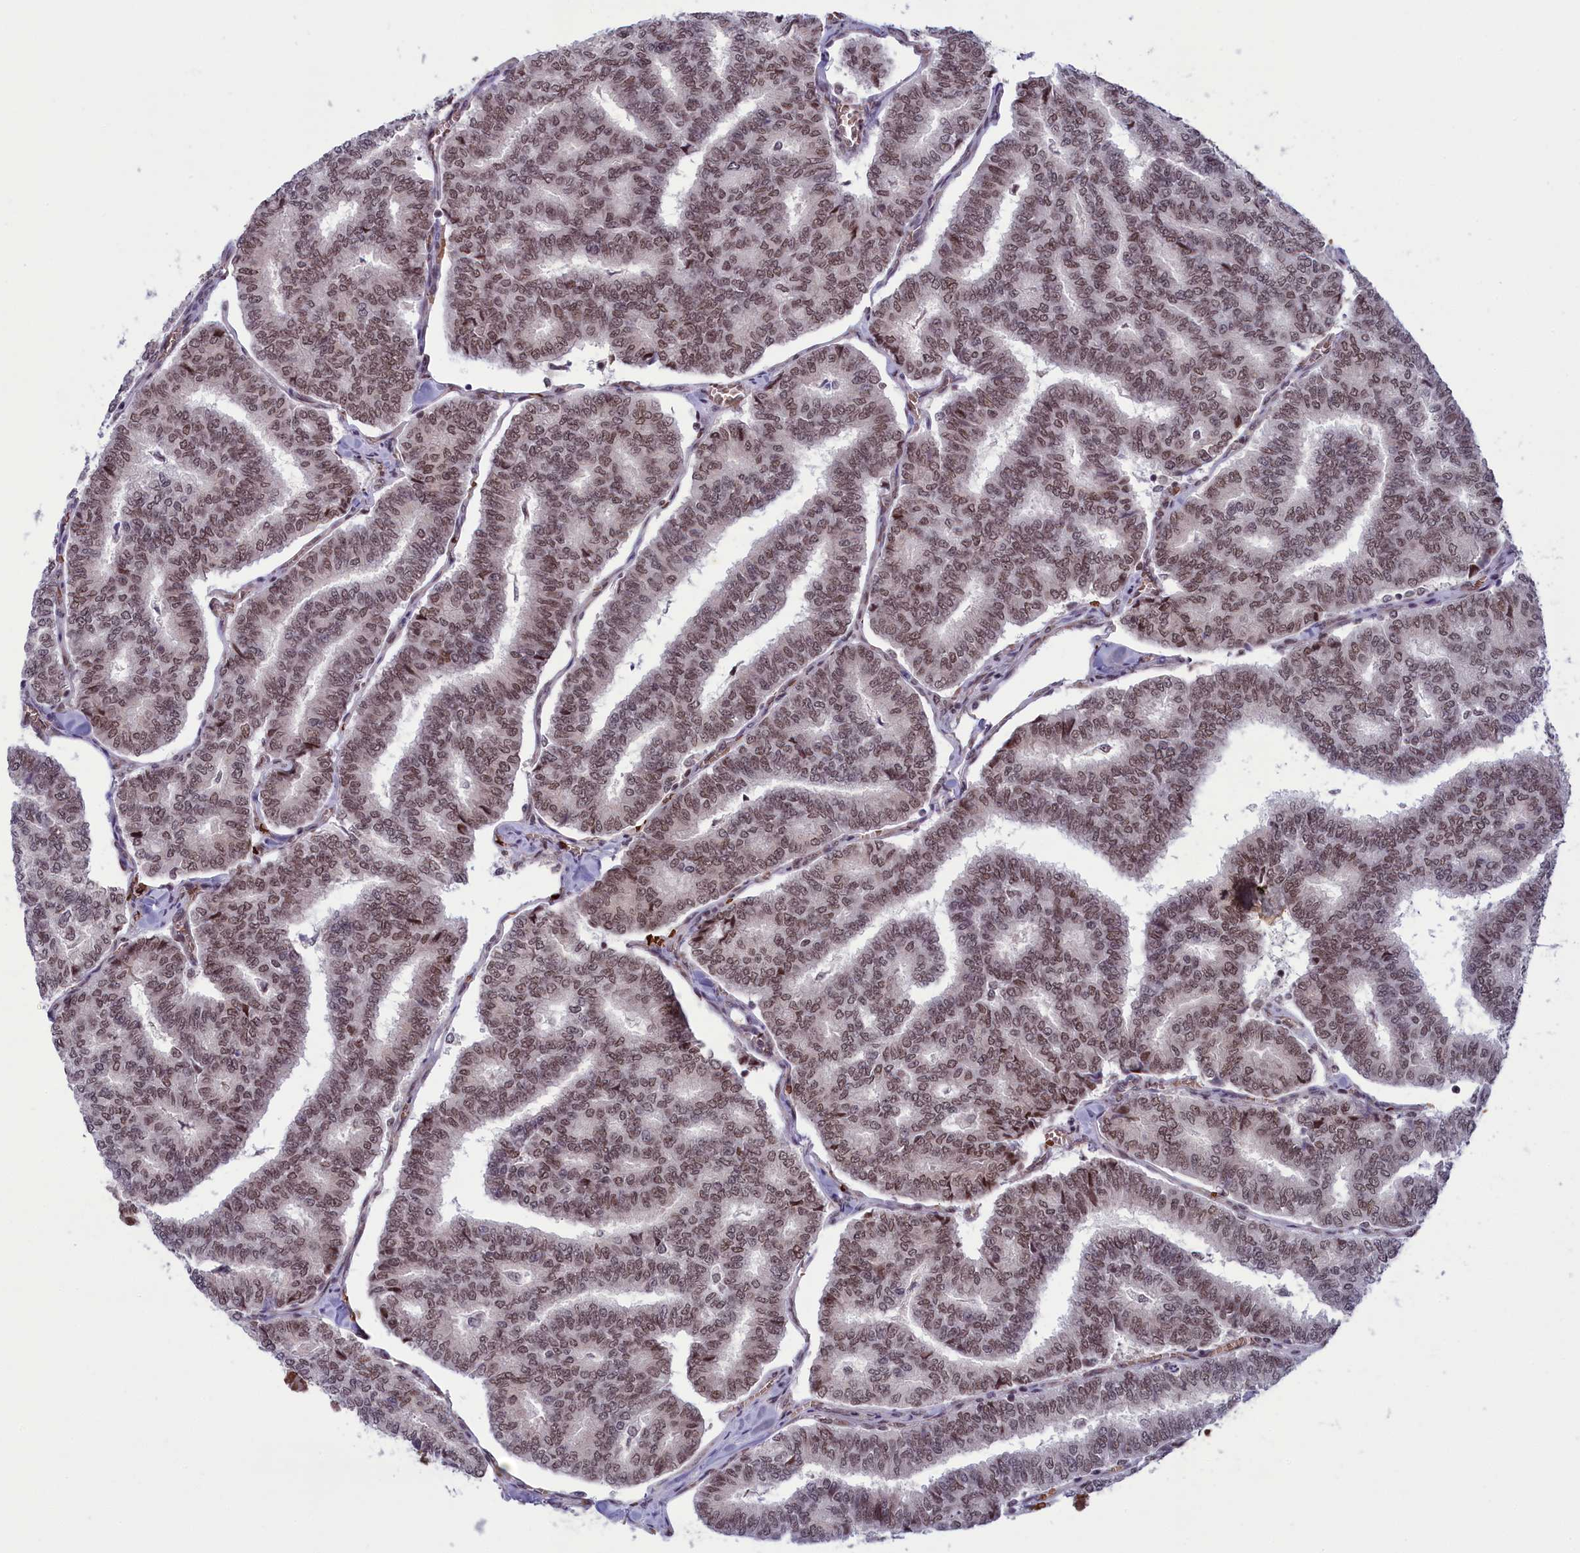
{"staining": {"intensity": "moderate", "quantity": ">75%", "location": "nuclear"}, "tissue": "thyroid cancer", "cell_type": "Tumor cells", "image_type": "cancer", "snomed": [{"axis": "morphology", "description": "Papillary adenocarcinoma, NOS"}, {"axis": "topography", "description": "Thyroid gland"}], "caption": "The photomicrograph exhibits staining of thyroid papillary adenocarcinoma, revealing moderate nuclear protein staining (brown color) within tumor cells.", "gene": "MPHOSPH8", "patient": {"sex": "female", "age": 35}}